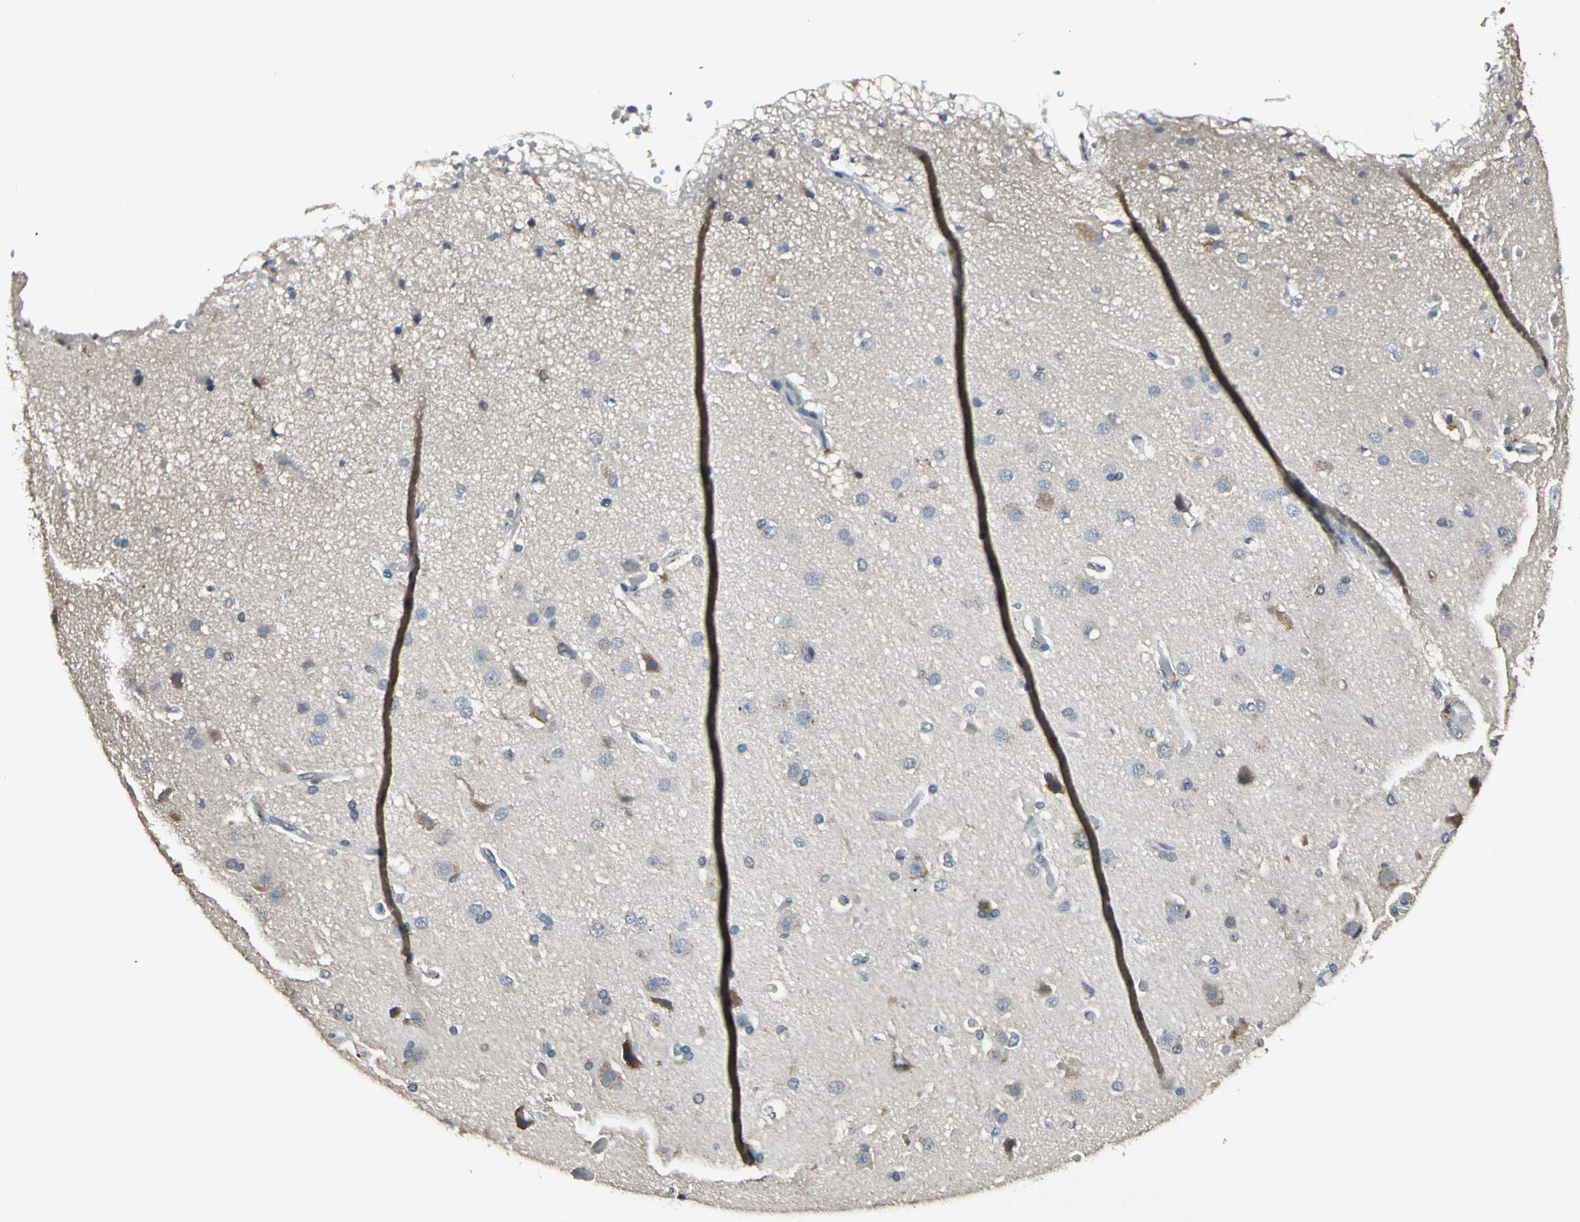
{"staining": {"intensity": "moderate", "quantity": "25%-75%", "location": "cytoplasmic/membranous"}, "tissue": "cerebral cortex", "cell_type": "Endothelial cells", "image_type": "normal", "snomed": [{"axis": "morphology", "description": "Normal tissue, NOS"}, {"axis": "morphology", "description": "Glioma, malignant, High grade"}, {"axis": "topography", "description": "Cerebral cortex"}], "caption": "Unremarkable cerebral cortex exhibits moderate cytoplasmic/membranous positivity in approximately 25%-75% of endothelial cells, visualized by immunohistochemistry. The staining is performed using DAB brown chromogen to label protein expression. The nuclei are counter-stained blue using hematoxylin.", "gene": "MAP3K7", "patient": {"sex": "male", "age": 77}}